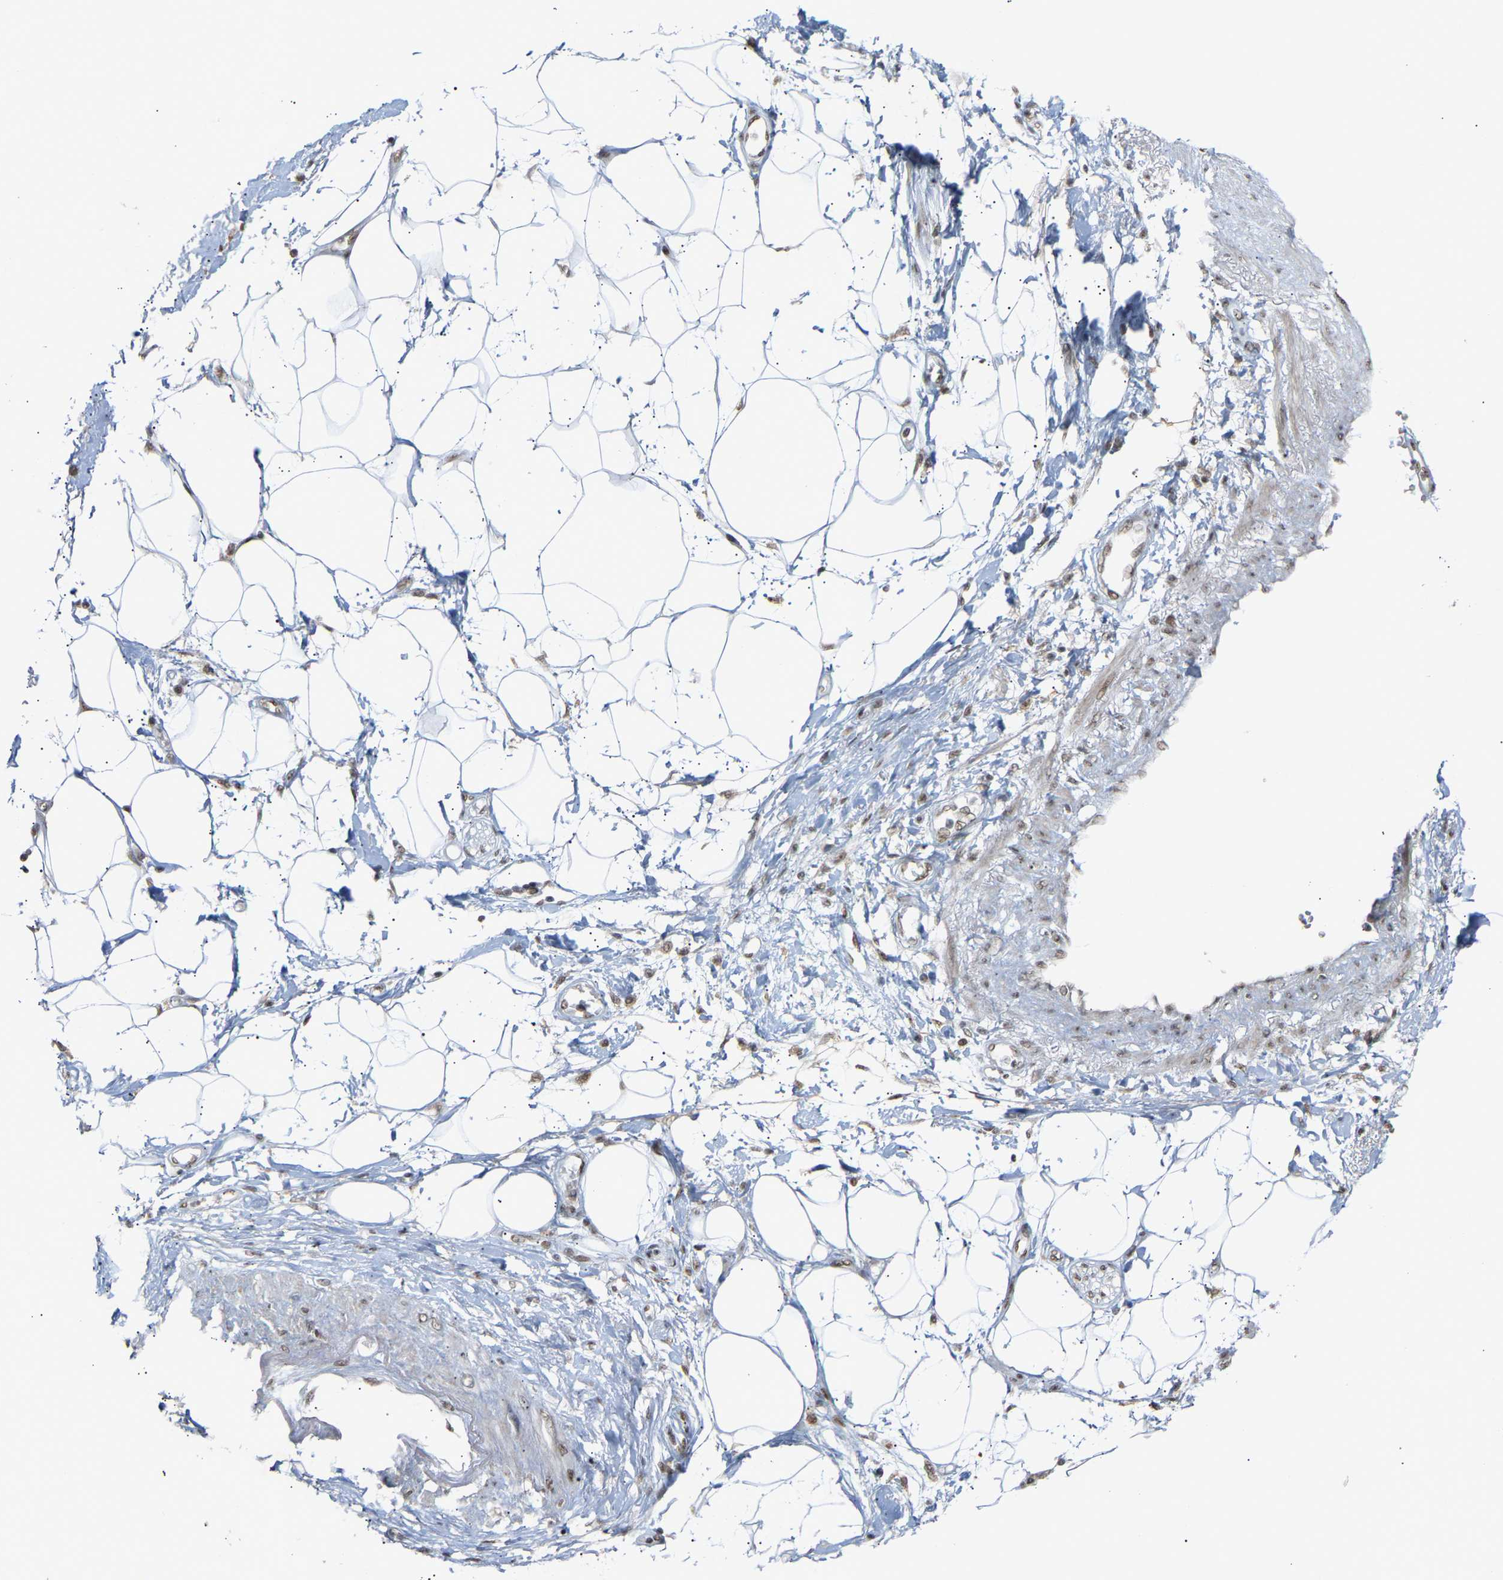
{"staining": {"intensity": "weak", "quantity": ">75%", "location": "nuclear"}, "tissue": "adipose tissue", "cell_type": "Adipocytes", "image_type": "normal", "snomed": [{"axis": "morphology", "description": "Normal tissue, NOS"}, {"axis": "morphology", "description": "Adenocarcinoma, NOS"}, {"axis": "topography", "description": "Duodenum"}, {"axis": "topography", "description": "Peripheral nerve tissue"}], "caption": "Immunohistochemical staining of unremarkable human adipose tissue demonstrates weak nuclear protein positivity in about >75% of adipocytes. (brown staining indicates protein expression, while blue staining denotes nuclei).", "gene": "NELFB", "patient": {"sex": "female", "age": 60}}